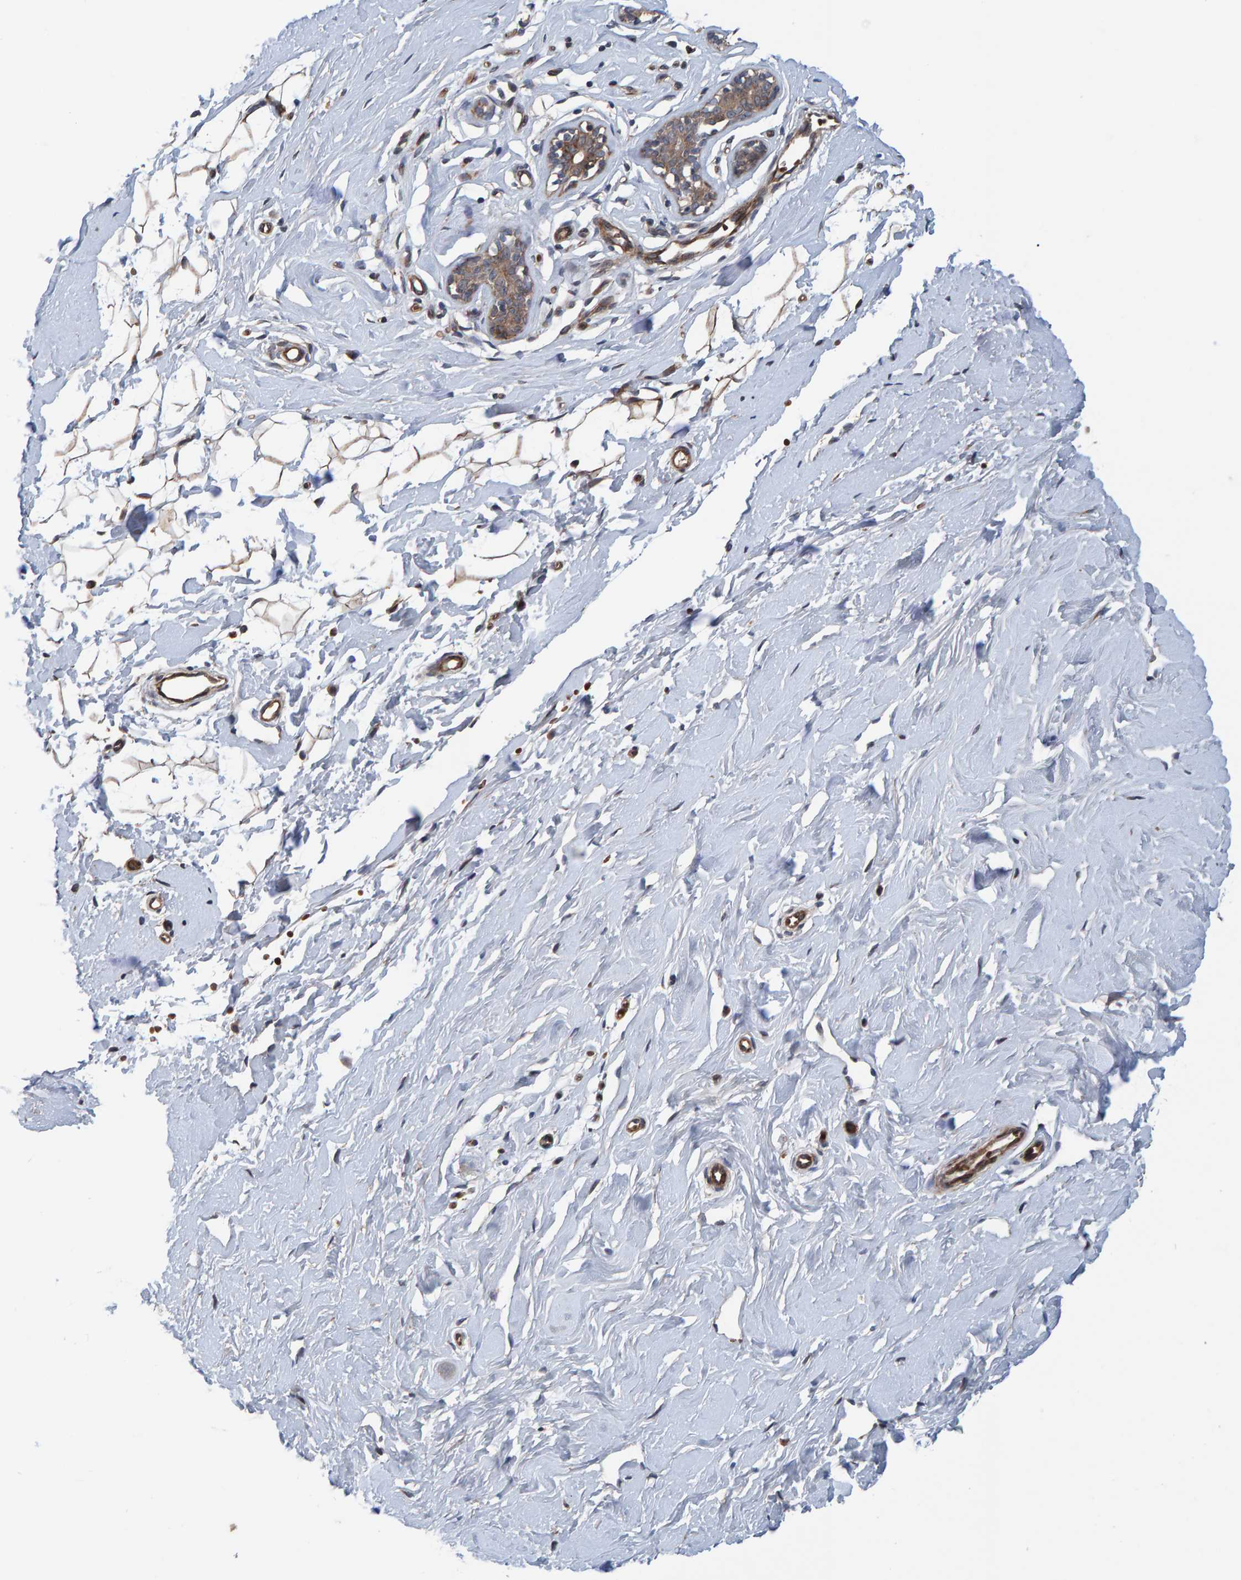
{"staining": {"intensity": "moderate", "quantity": ">75%", "location": "cytoplasmic/membranous"}, "tissue": "breast", "cell_type": "Adipocytes", "image_type": "normal", "snomed": [{"axis": "morphology", "description": "Normal tissue, NOS"}, {"axis": "topography", "description": "Breast"}], "caption": "An IHC image of normal tissue is shown. Protein staining in brown labels moderate cytoplasmic/membranous positivity in breast within adipocytes.", "gene": "MFSD6L", "patient": {"sex": "female", "age": 23}}